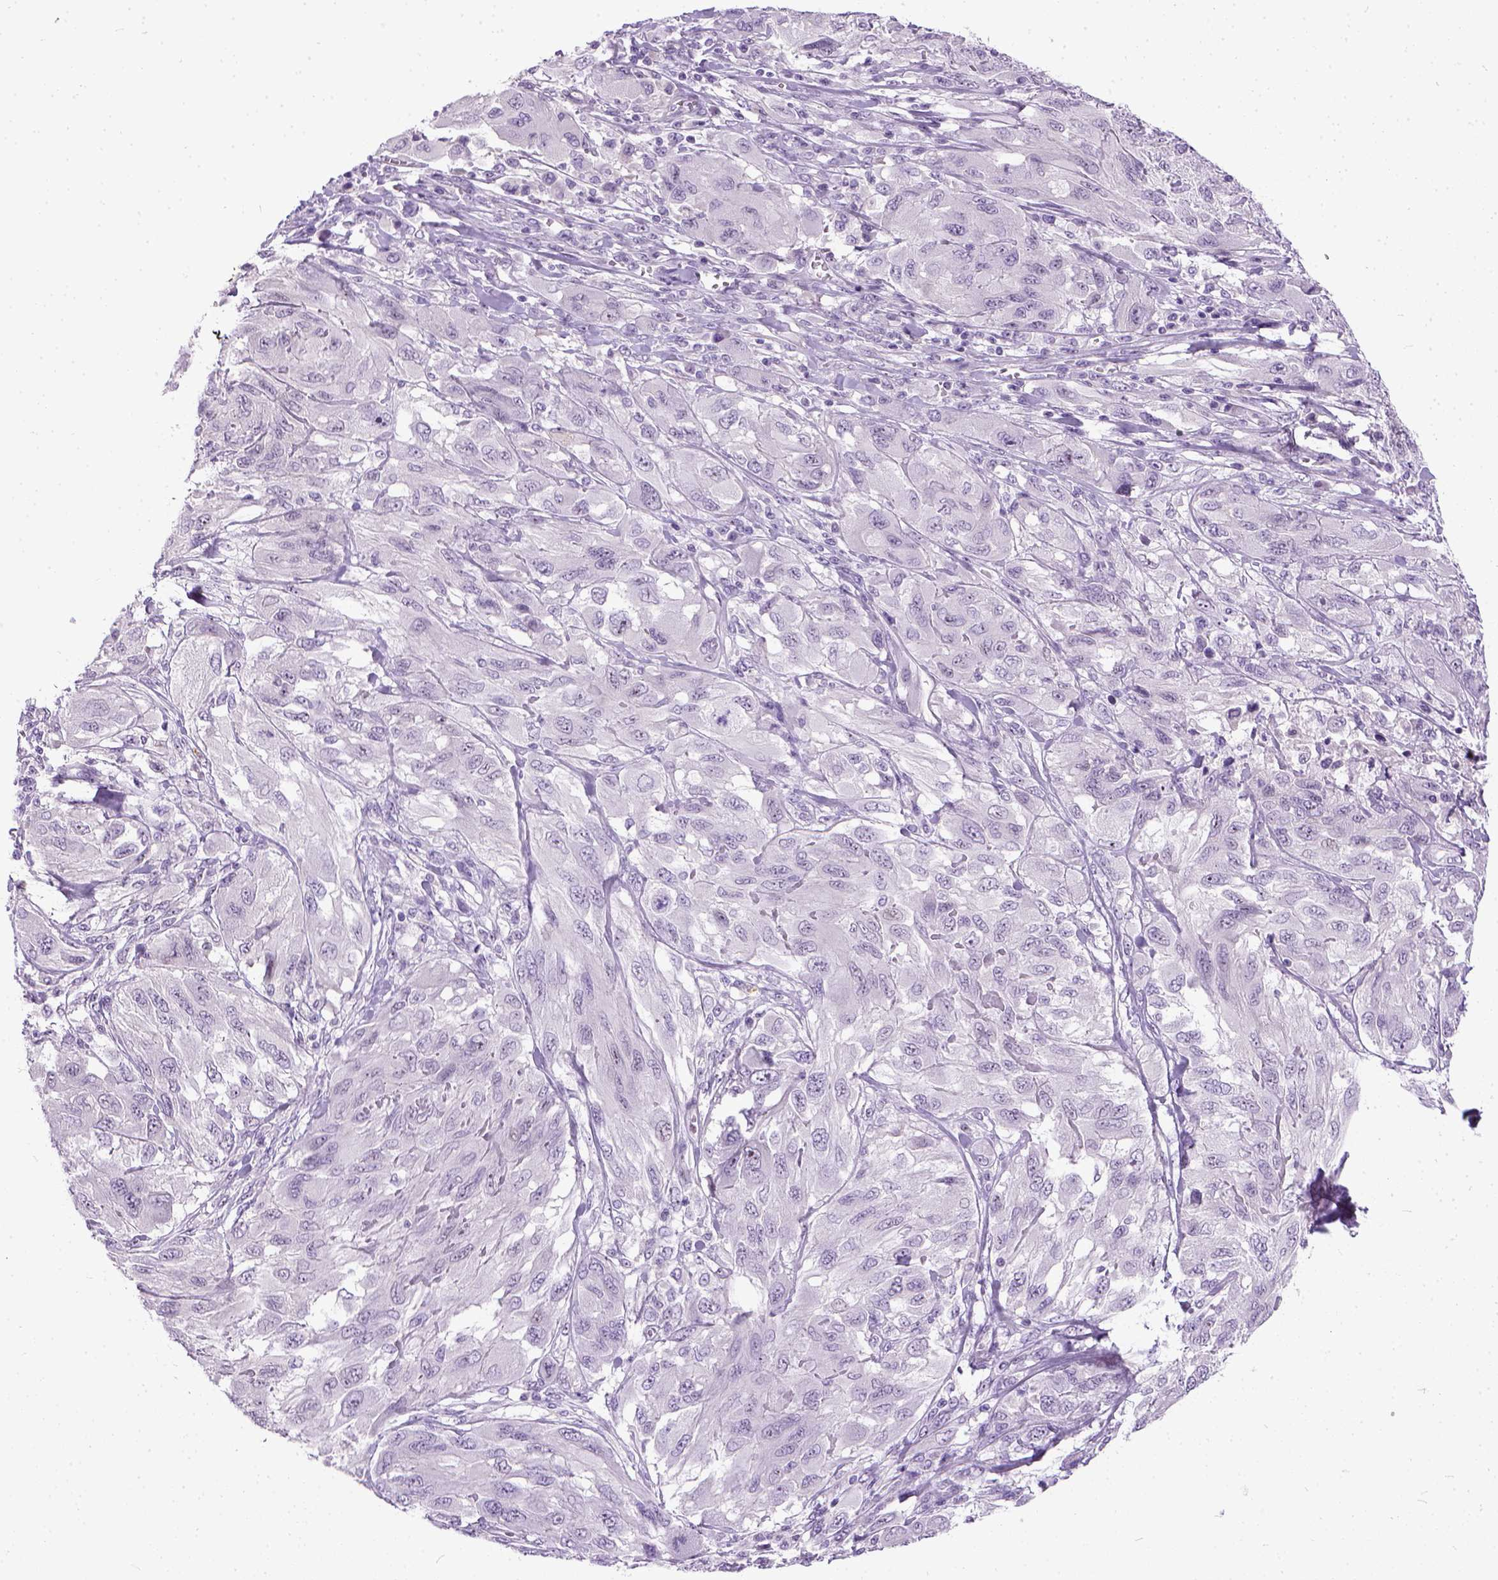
{"staining": {"intensity": "negative", "quantity": "none", "location": "none"}, "tissue": "melanoma", "cell_type": "Tumor cells", "image_type": "cancer", "snomed": [{"axis": "morphology", "description": "Malignant melanoma, NOS"}, {"axis": "topography", "description": "Skin"}], "caption": "The histopathology image shows no staining of tumor cells in melanoma.", "gene": "MAPT", "patient": {"sex": "female", "age": 91}}